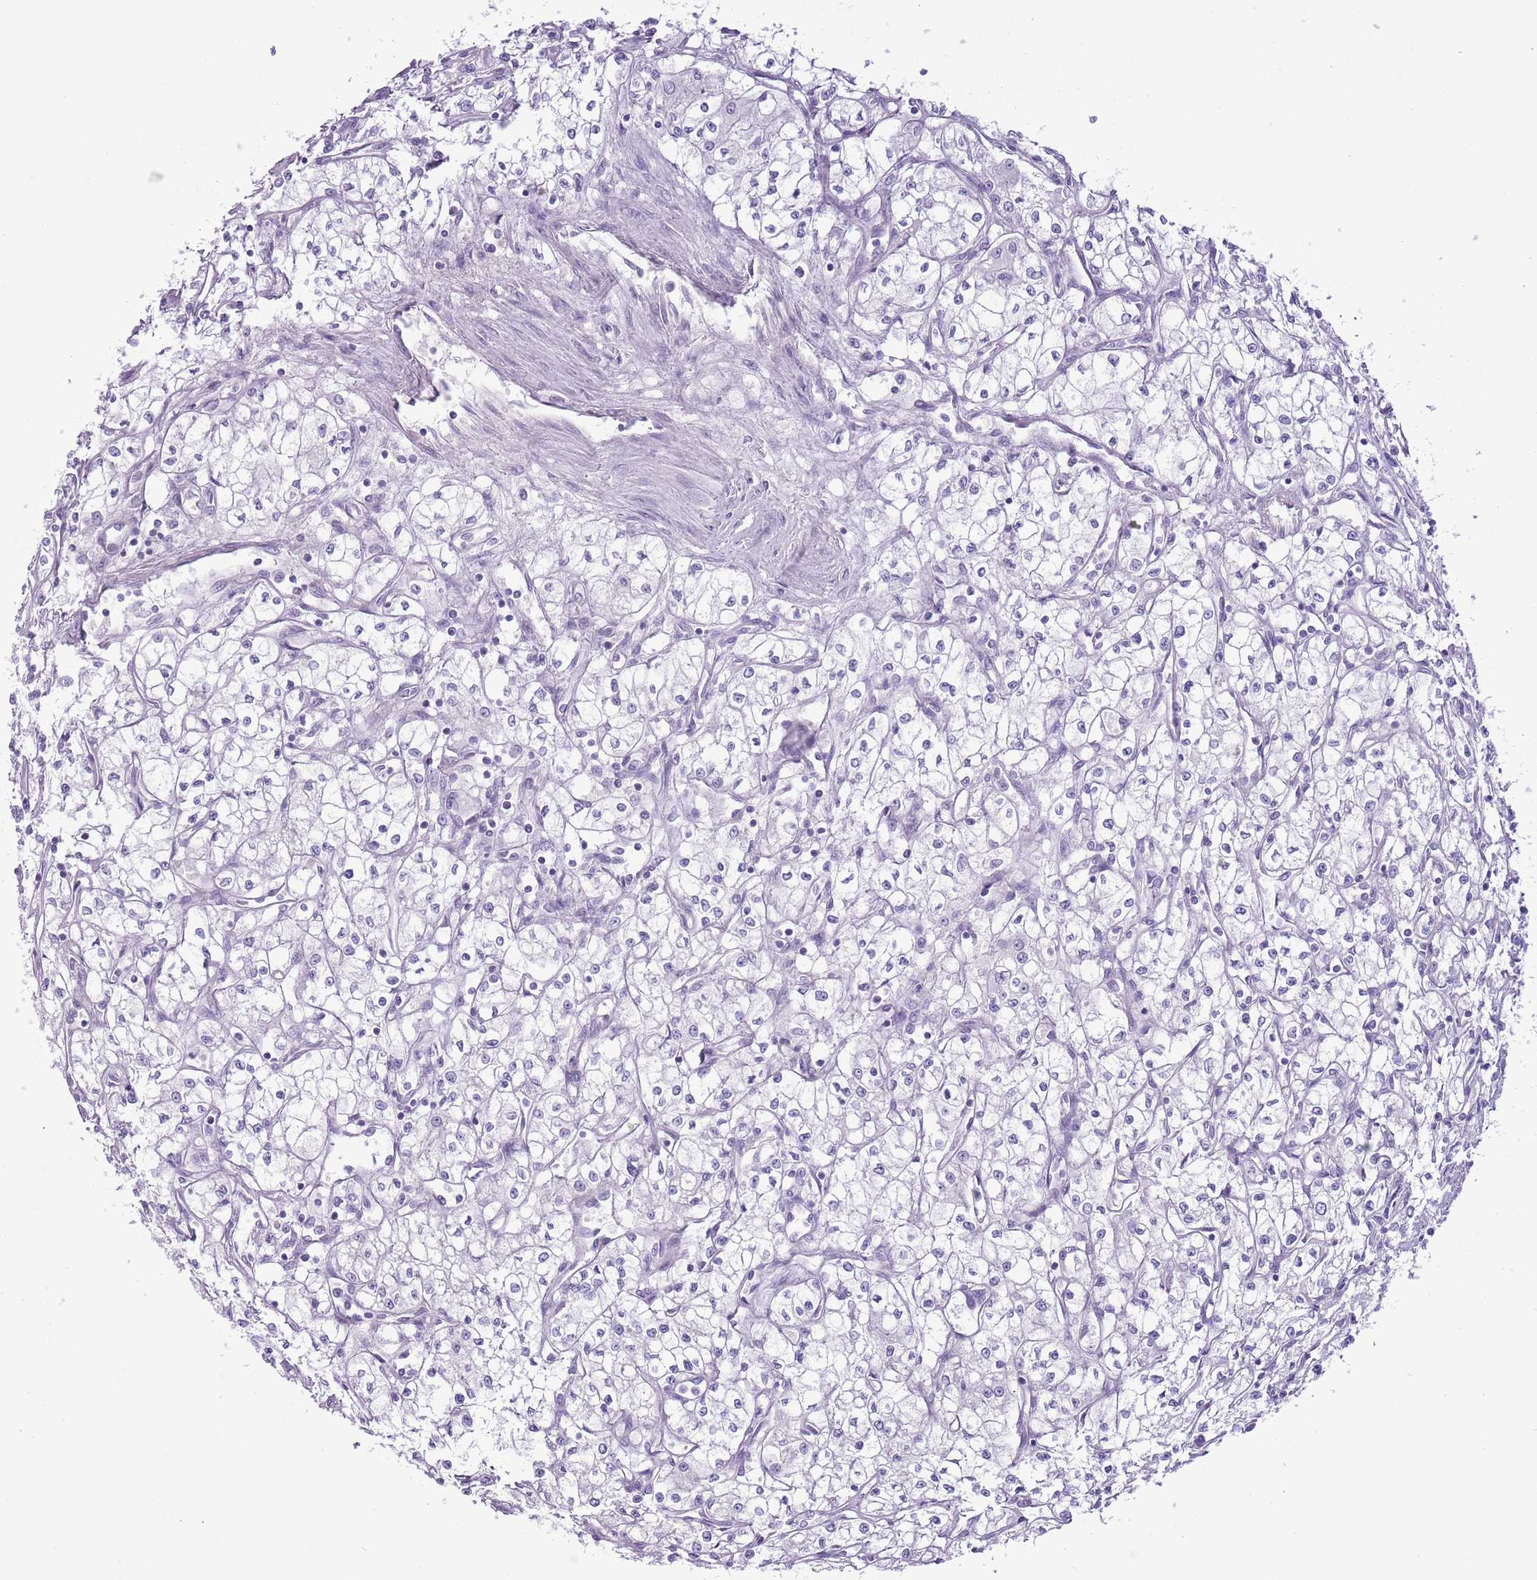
{"staining": {"intensity": "negative", "quantity": "none", "location": "none"}, "tissue": "renal cancer", "cell_type": "Tumor cells", "image_type": "cancer", "snomed": [{"axis": "morphology", "description": "Adenocarcinoma, NOS"}, {"axis": "topography", "description": "Kidney"}], "caption": "Tumor cells show no significant protein expression in renal adenocarcinoma.", "gene": "SLC23A1", "patient": {"sex": "male", "age": 59}}